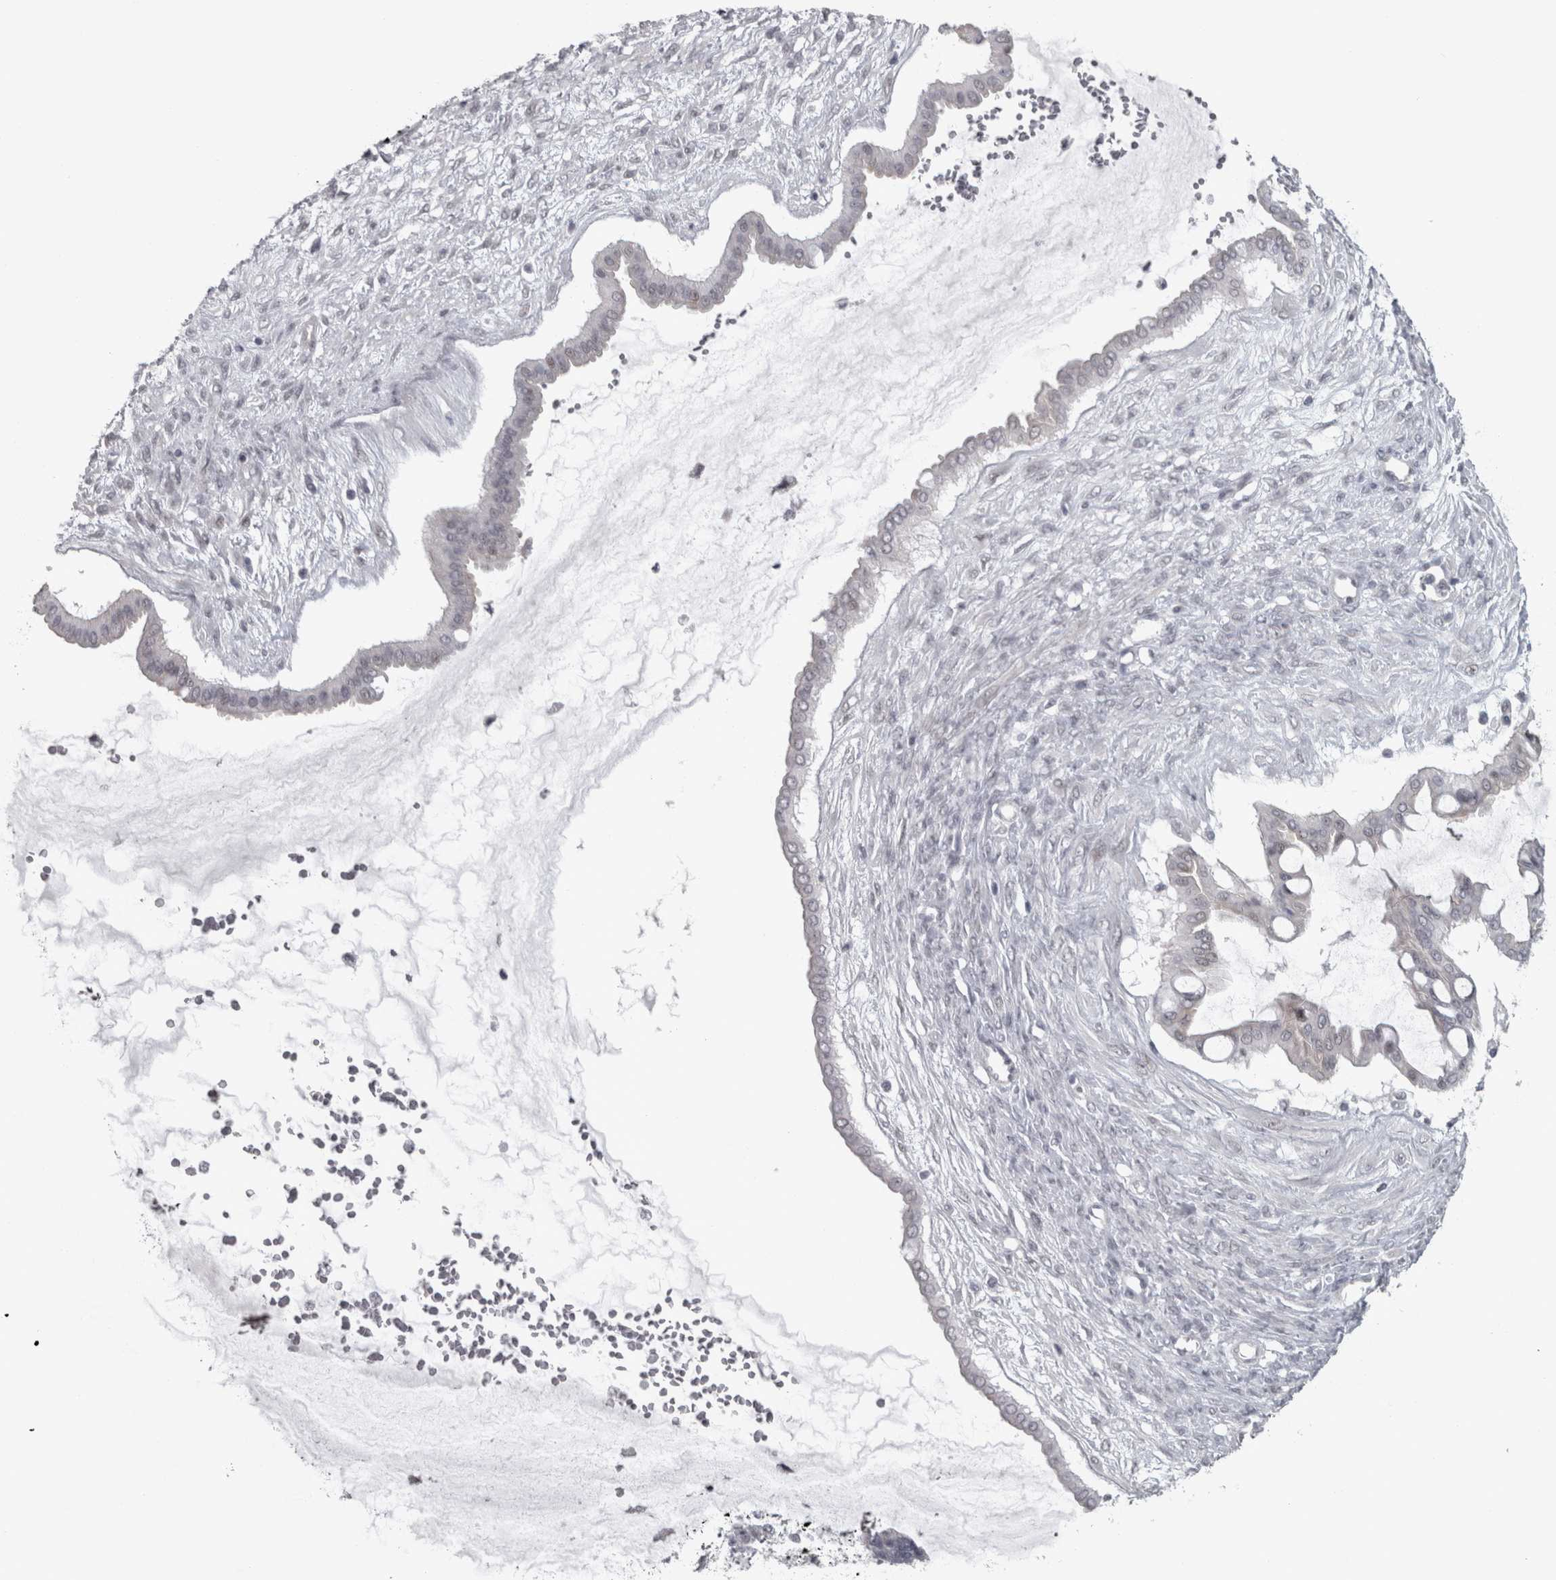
{"staining": {"intensity": "negative", "quantity": "none", "location": "none"}, "tissue": "ovarian cancer", "cell_type": "Tumor cells", "image_type": "cancer", "snomed": [{"axis": "morphology", "description": "Cystadenocarcinoma, mucinous, NOS"}, {"axis": "topography", "description": "Ovary"}], "caption": "A high-resolution histopathology image shows IHC staining of ovarian mucinous cystadenocarcinoma, which shows no significant positivity in tumor cells.", "gene": "PPP1R12B", "patient": {"sex": "female", "age": 73}}